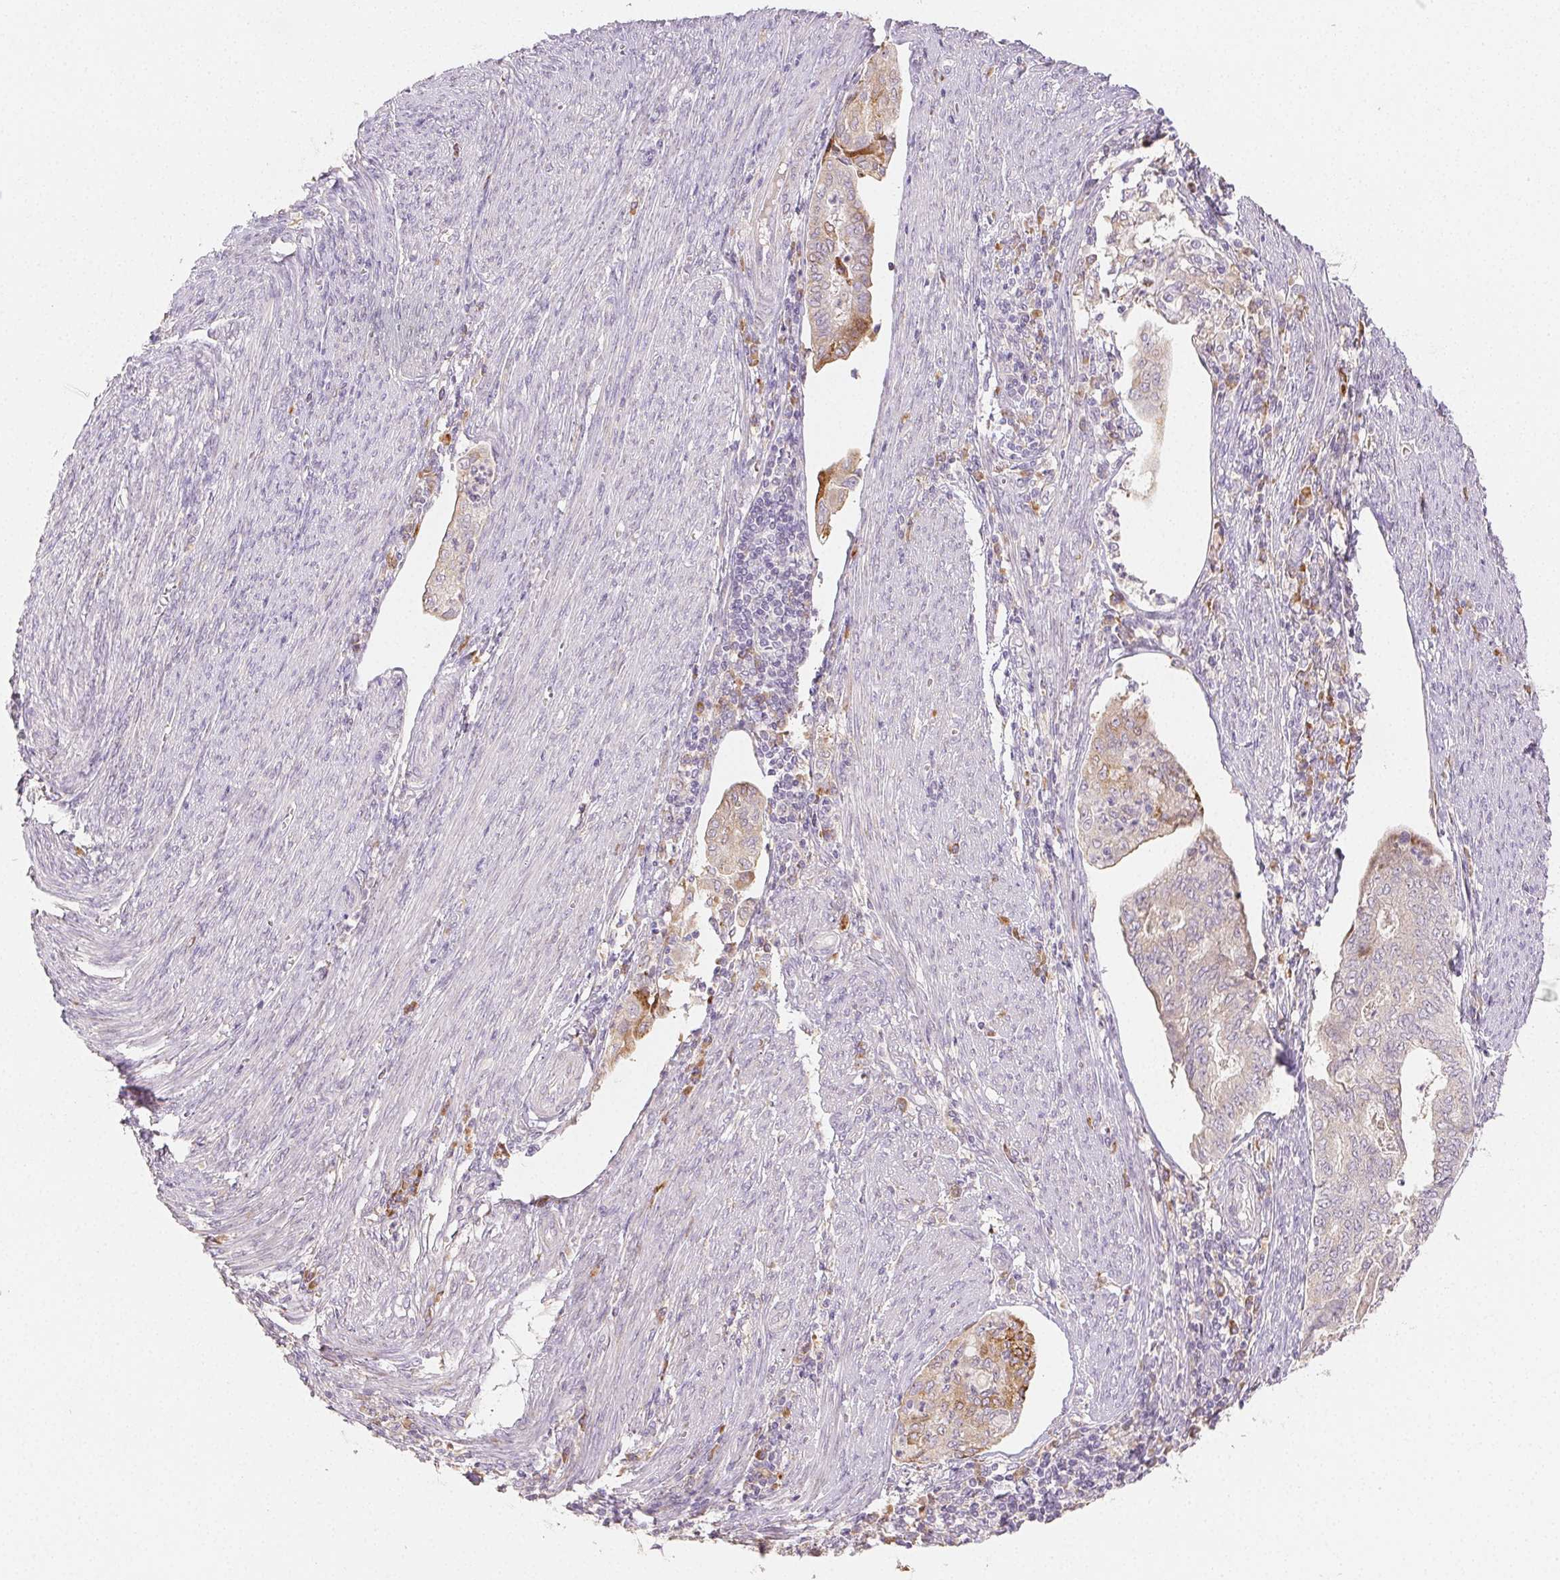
{"staining": {"intensity": "negative", "quantity": "none", "location": "none"}, "tissue": "endometrial cancer", "cell_type": "Tumor cells", "image_type": "cancer", "snomed": [{"axis": "morphology", "description": "Adenocarcinoma, NOS"}, {"axis": "topography", "description": "Endometrium"}], "caption": "IHC micrograph of neoplastic tissue: endometrial cancer stained with DAB (3,3'-diaminobenzidine) shows no significant protein expression in tumor cells.", "gene": "ACVR1B", "patient": {"sex": "female", "age": 79}}